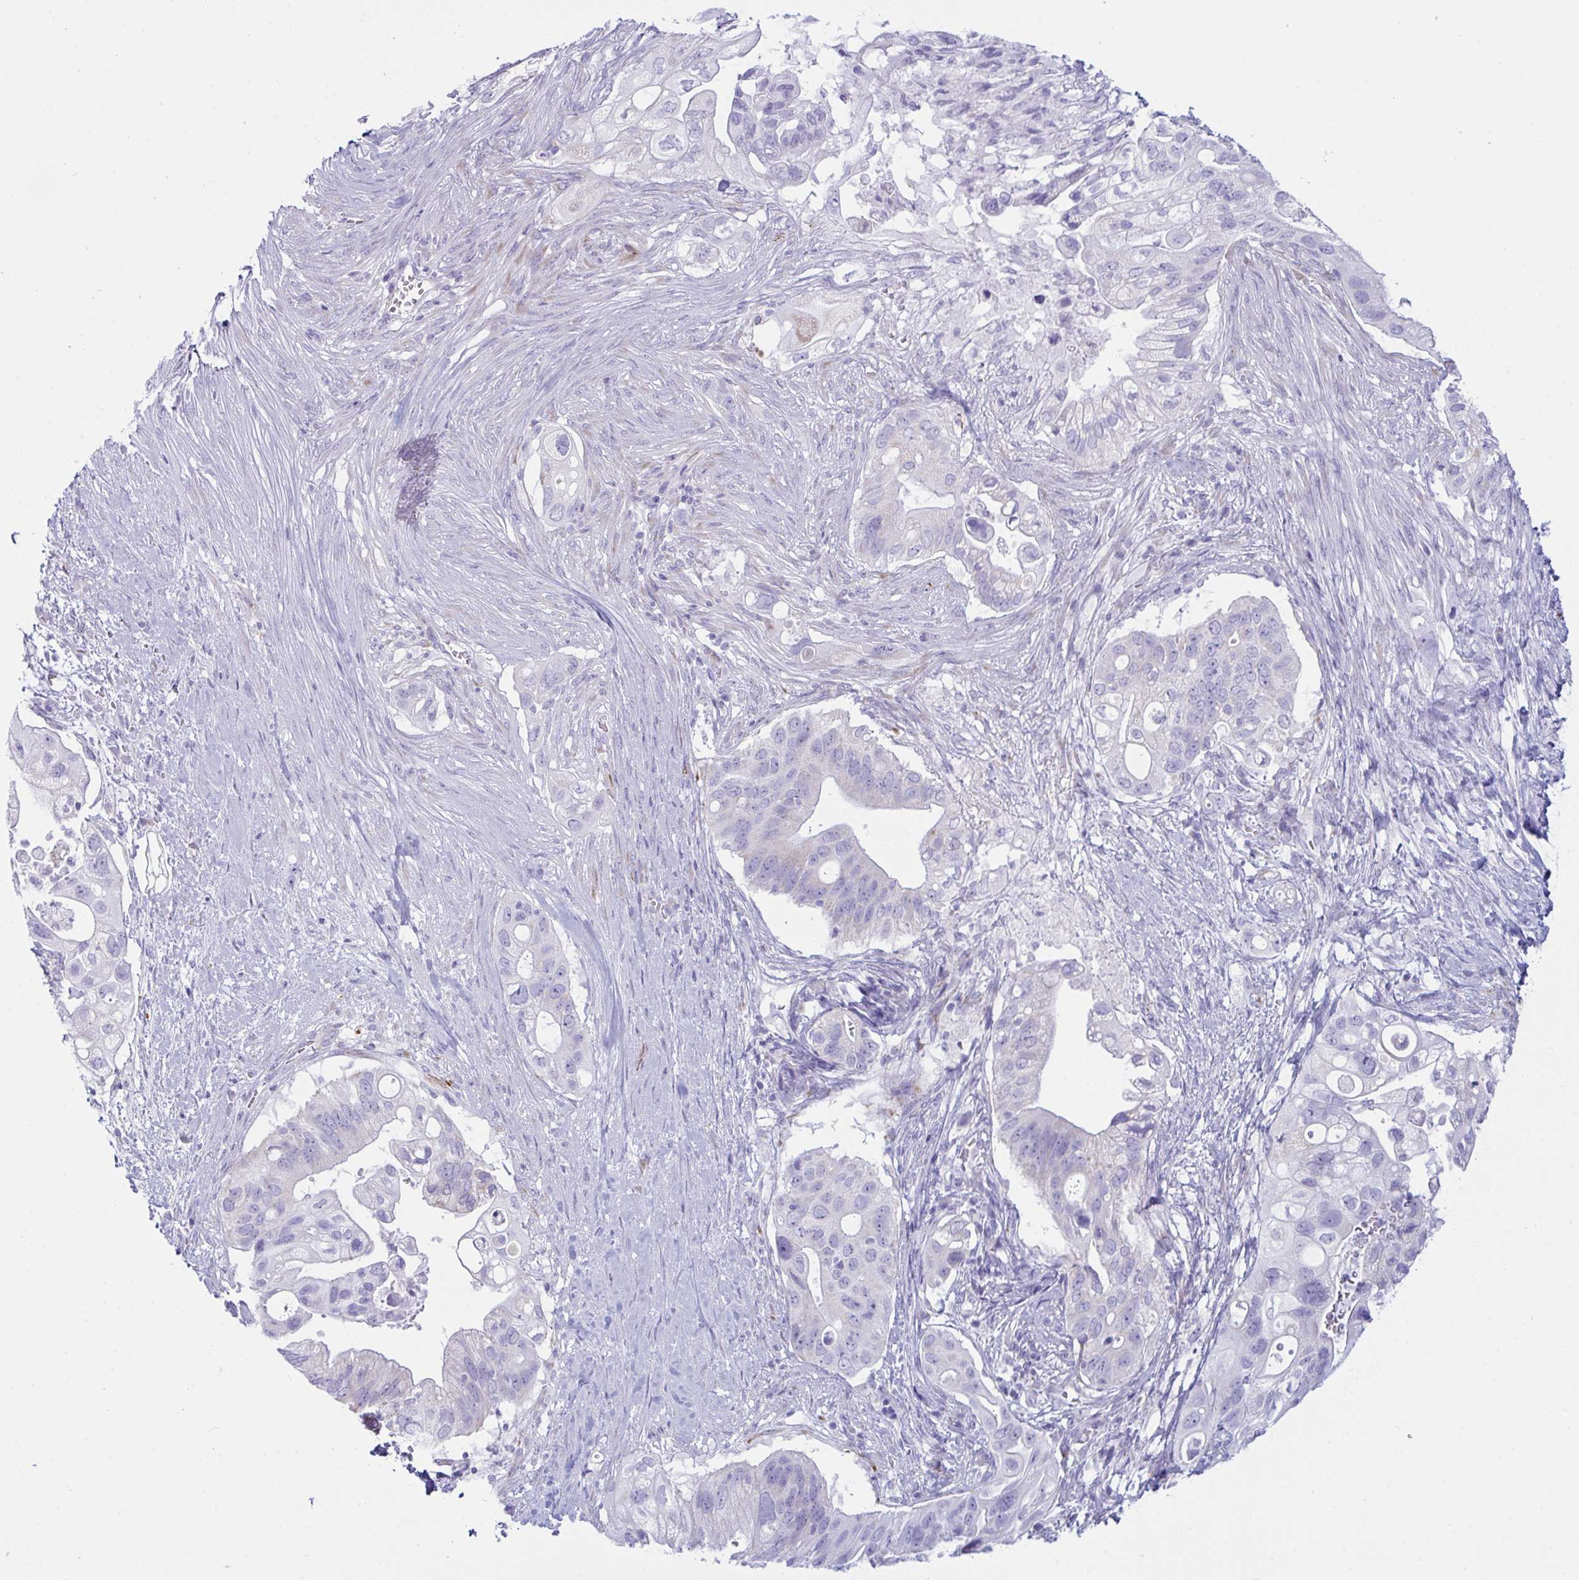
{"staining": {"intensity": "negative", "quantity": "none", "location": "none"}, "tissue": "pancreatic cancer", "cell_type": "Tumor cells", "image_type": "cancer", "snomed": [{"axis": "morphology", "description": "Adenocarcinoma, NOS"}, {"axis": "topography", "description": "Pancreas"}], "caption": "A photomicrograph of adenocarcinoma (pancreatic) stained for a protein shows no brown staining in tumor cells.", "gene": "BBS1", "patient": {"sex": "female", "age": 72}}